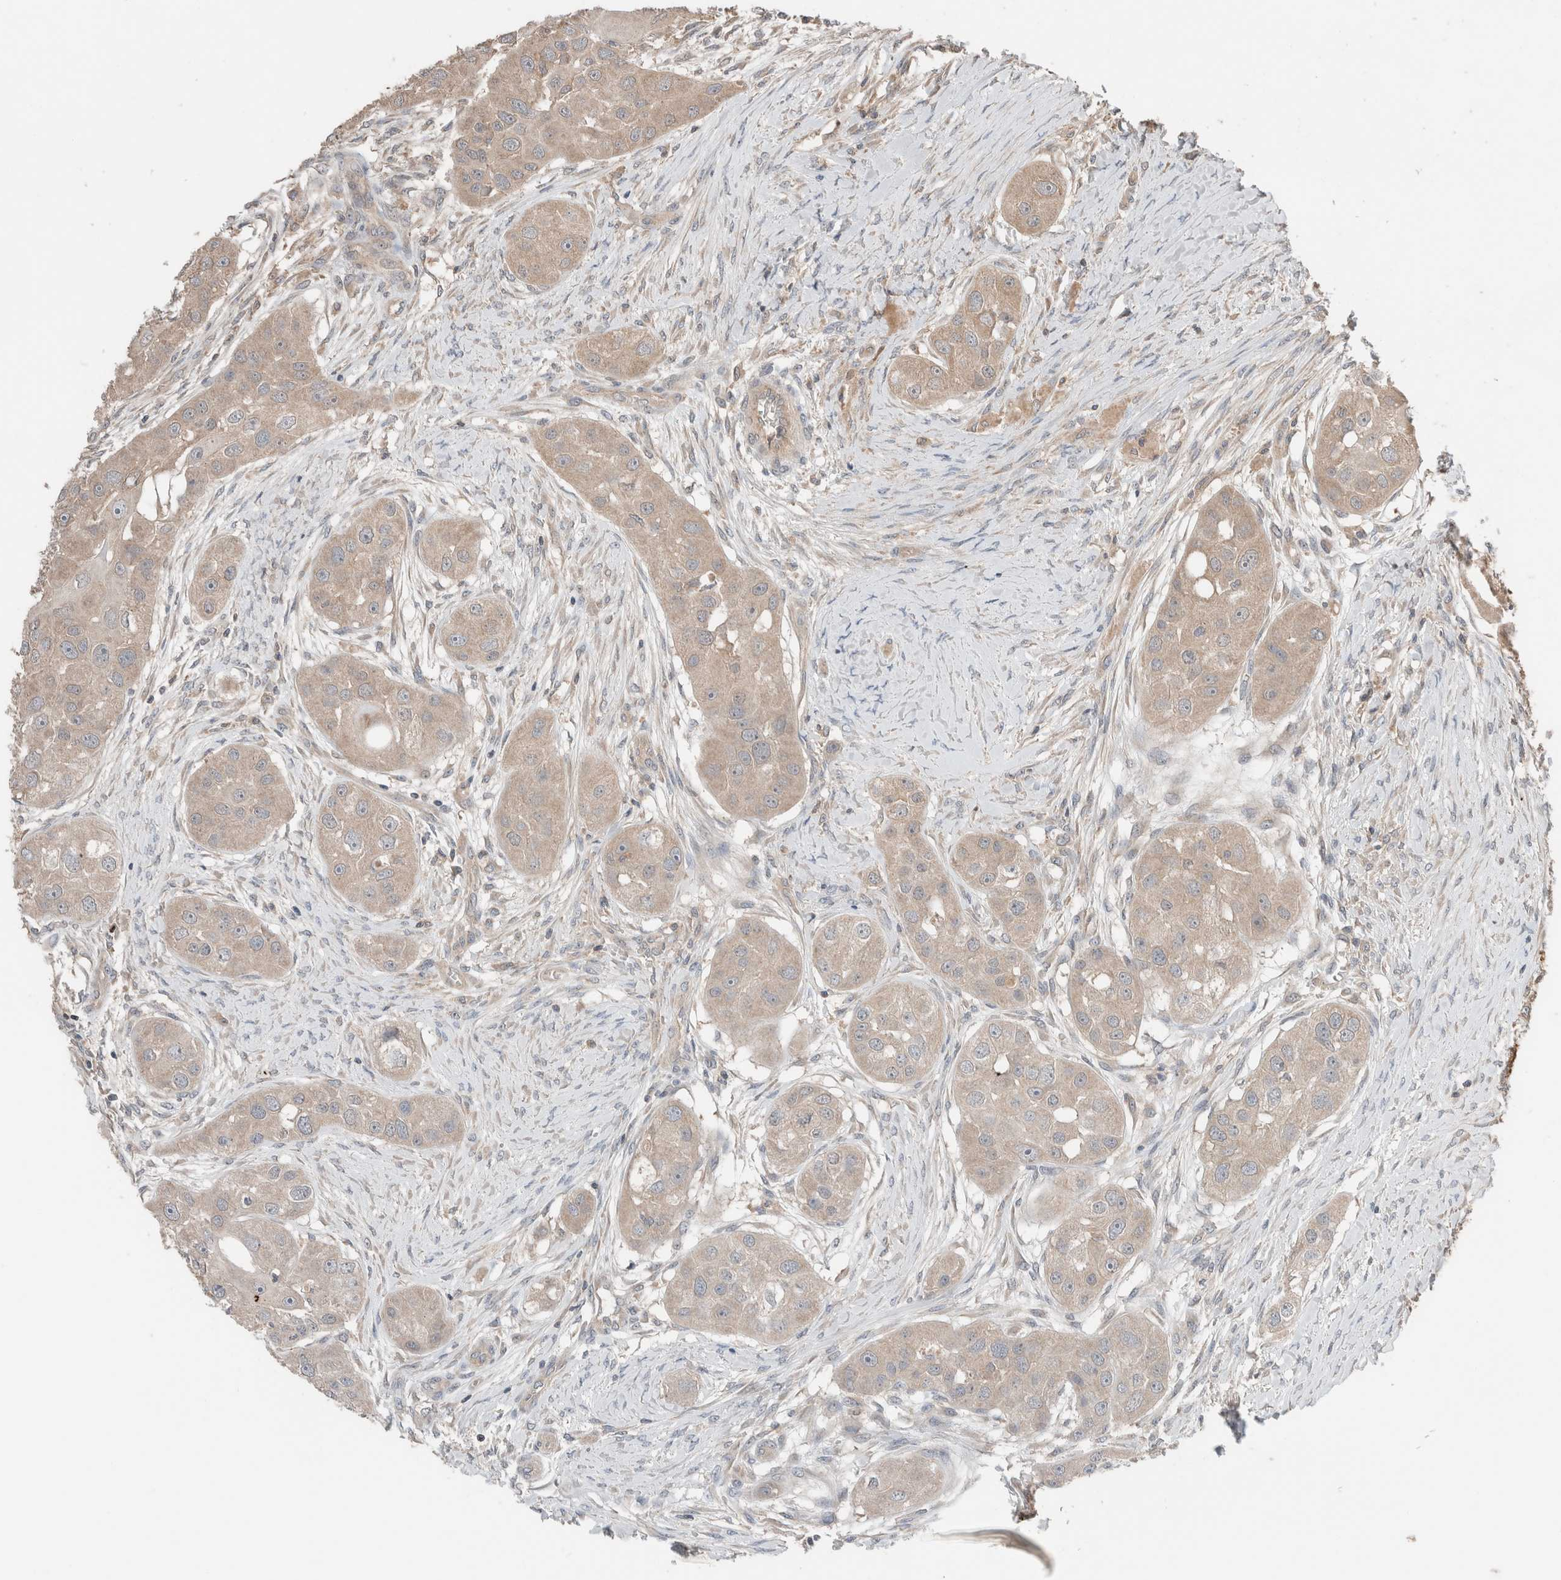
{"staining": {"intensity": "negative", "quantity": "none", "location": "none"}, "tissue": "head and neck cancer", "cell_type": "Tumor cells", "image_type": "cancer", "snomed": [{"axis": "morphology", "description": "Normal tissue, NOS"}, {"axis": "morphology", "description": "Squamous cell carcinoma, NOS"}, {"axis": "topography", "description": "Skeletal muscle"}, {"axis": "topography", "description": "Head-Neck"}], "caption": "IHC image of head and neck cancer stained for a protein (brown), which demonstrates no positivity in tumor cells.", "gene": "ERAP2", "patient": {"sex": "male", "age": 51}}